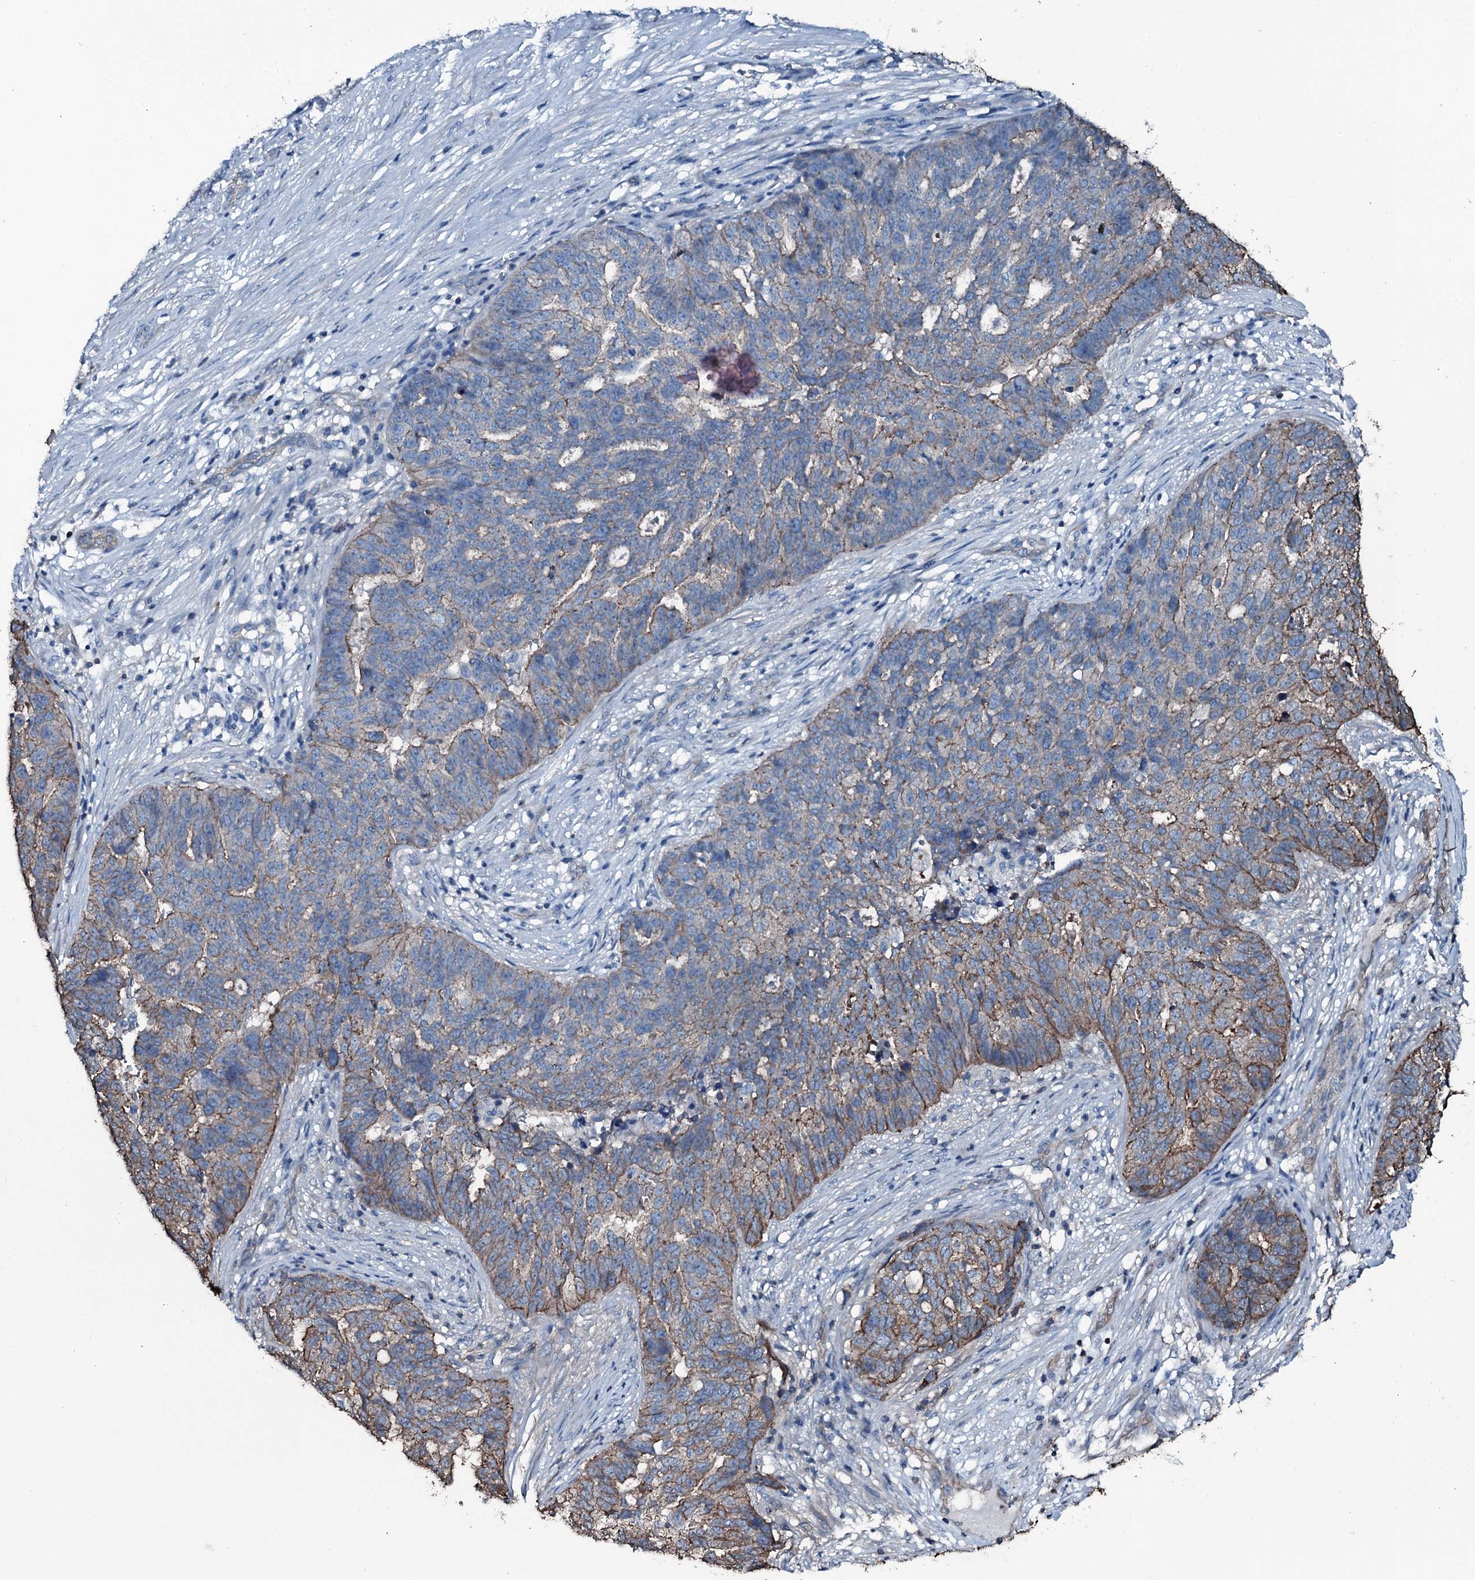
{"staining": {"intensity": "weak", "quantity": "<25%", "location": "cytoplasmic/membranous"}, "tissue": "ovarian cancer", "cell_type": "Tumor cells", "image_type": "cancer", "snomed": [{"axis": "morphology", "description": "Cystadenocarcinoma, serous, NOS"}, {"axis": "topography", "description": "Ovary"}], "caption": "The photomicrograph displays no significant positivity in tumor cells of serous cystadenocarcinoma (ovarian).", "gene": "SLC25A38", "patient": {"sex": "female", "age": 59}}